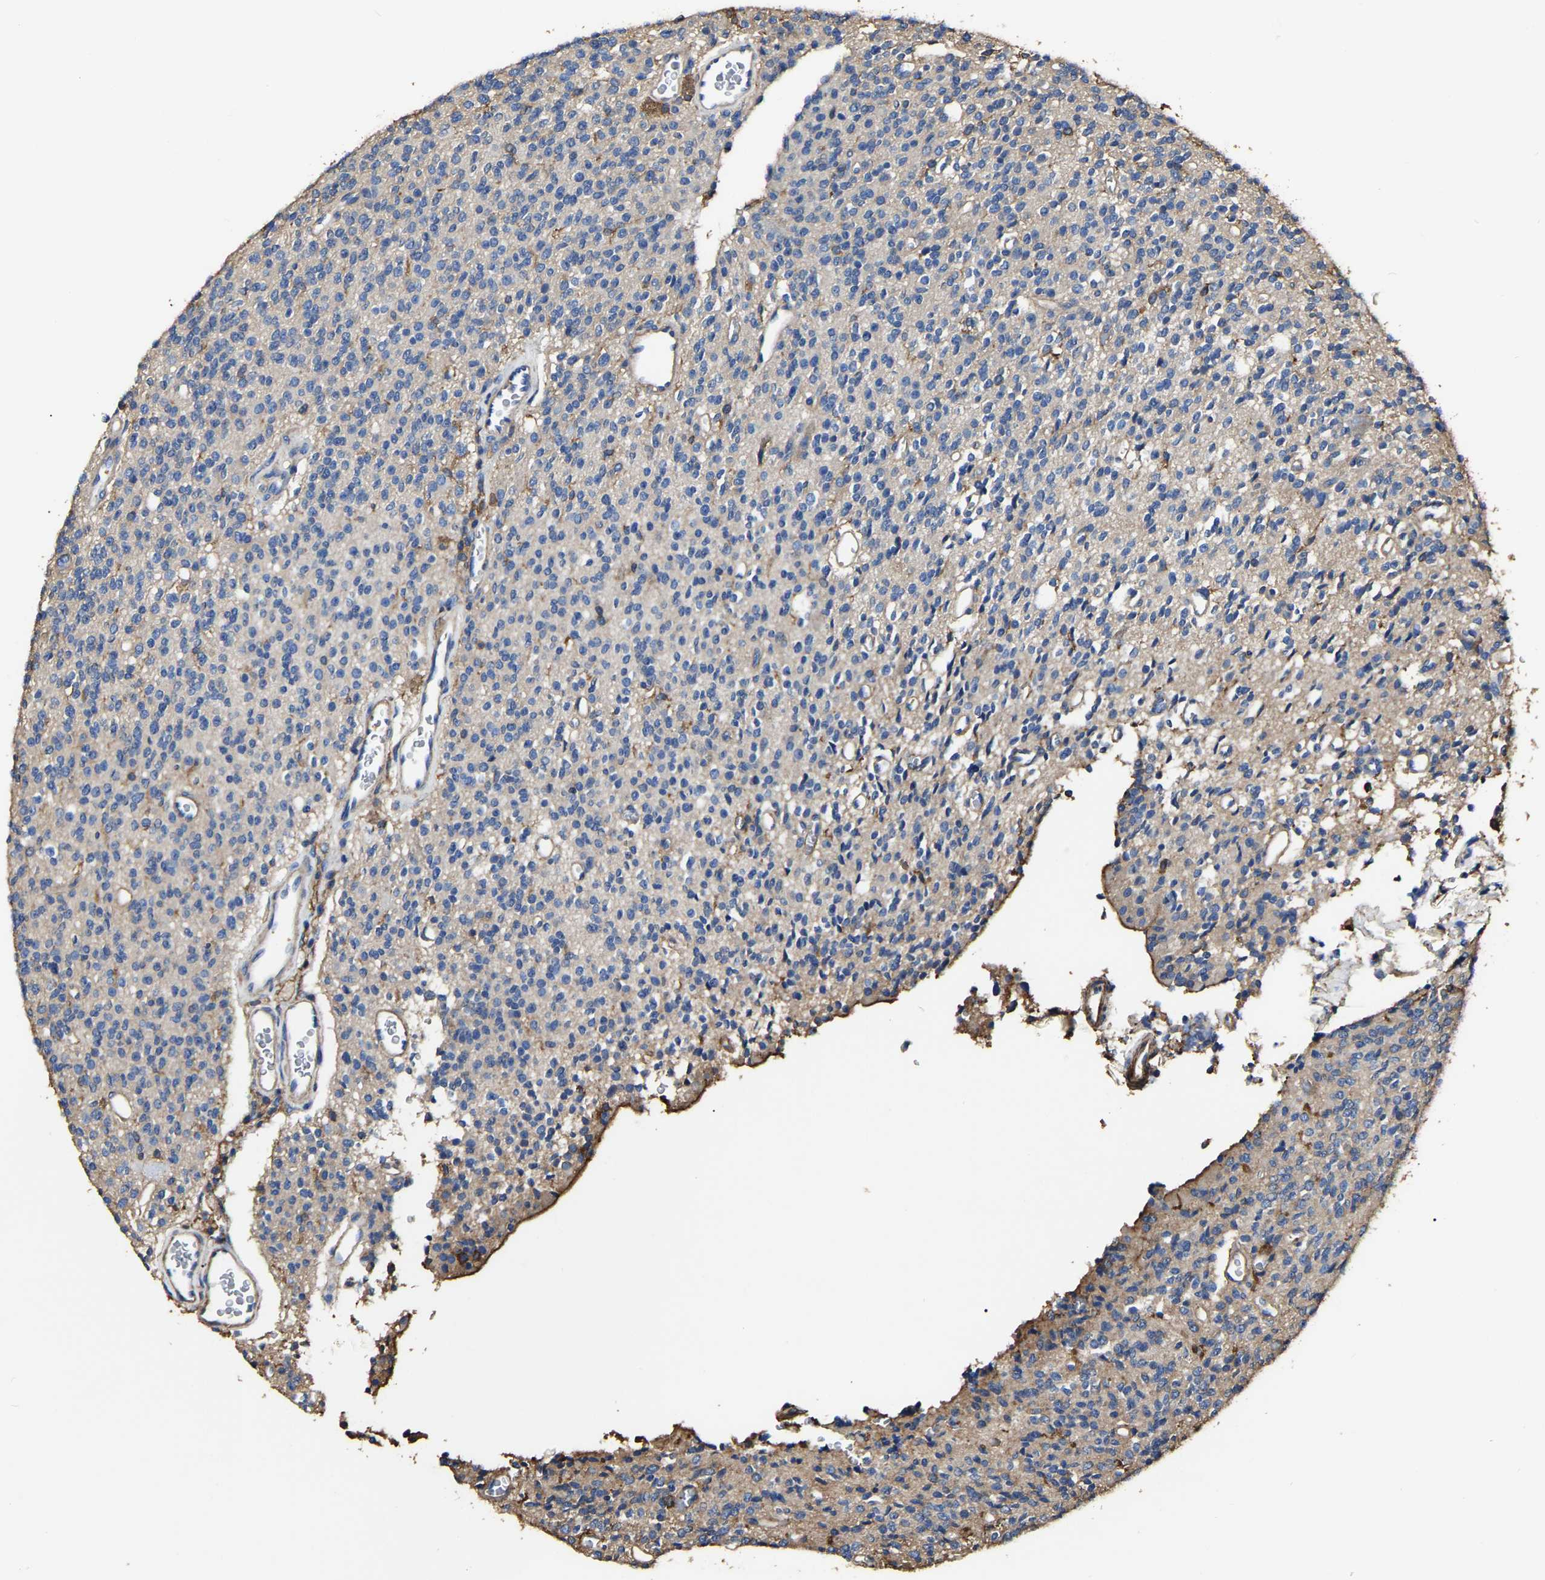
{"staining": {"intensity": "negative", "quantity": "none", "location": "none"}, "tissue": "glioma", "cell_type": "Tumor cells", "image_type": "cancer", "snomed": [{"axis": "morphology", "description": "Glioma, malignant, High grade"}, {"axis": "topography", "description": "Brain"}], "caption": "A histopathology image of human glioma is negative for staining in tumor cells.", "gene": "ARMT1", "patient": {"sex": "male", "age": 34}}